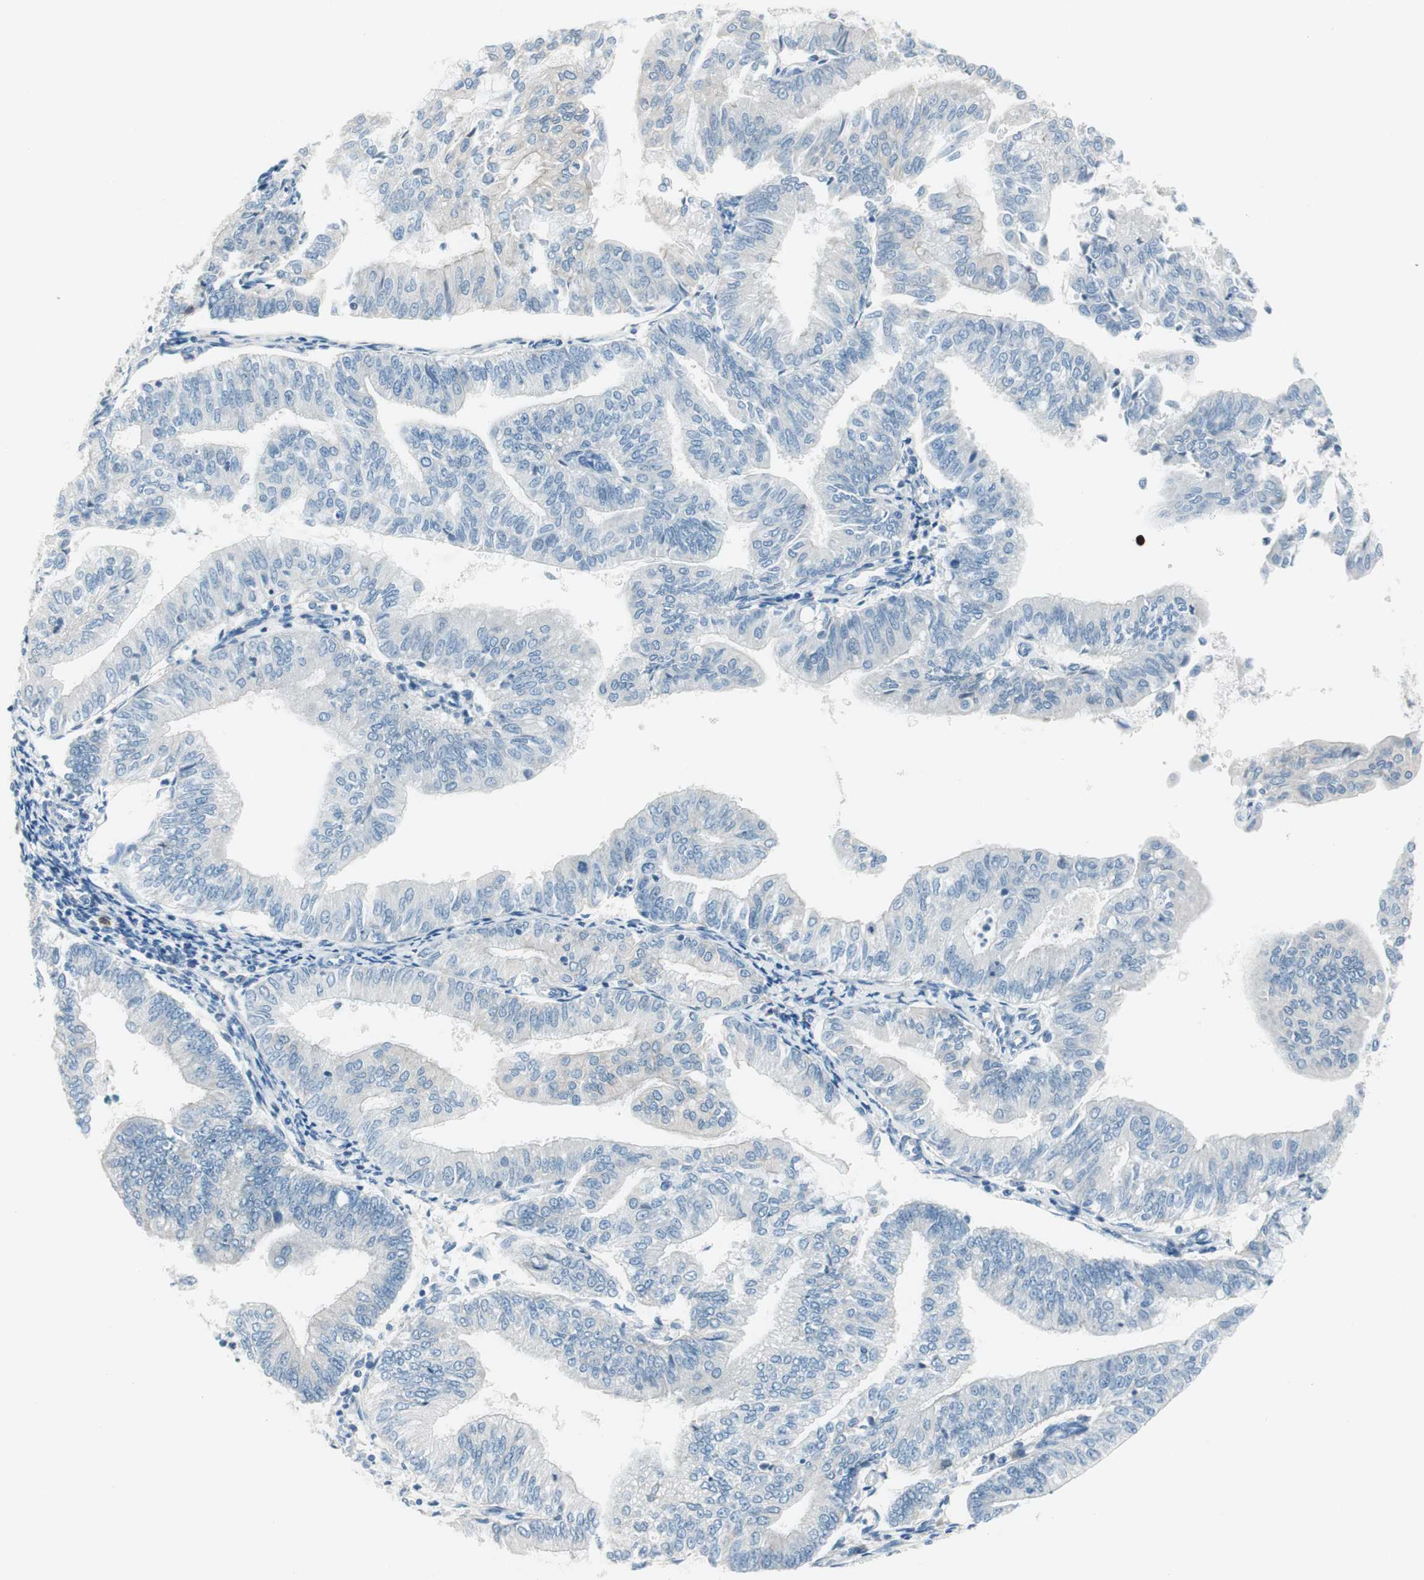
{"staining": {"intensity": "negative", "quantity": "none", "location": "none"}, "tissue": "endometrial cancer", "cell_type": "Tumor cells", "image_type": "cancer", "snomed": [{"axis": "morphology", "description": "Adenocarcinoma, NOS"}, {"axis": "topography", "description": "Endometrium"}], "caption": "Image shows no protein staining in tumor cells of endometrial cancer (adenocarcinoma) tissue.", "gene": "PRRG4", "patient": {"sex": "female", "age": 59}}